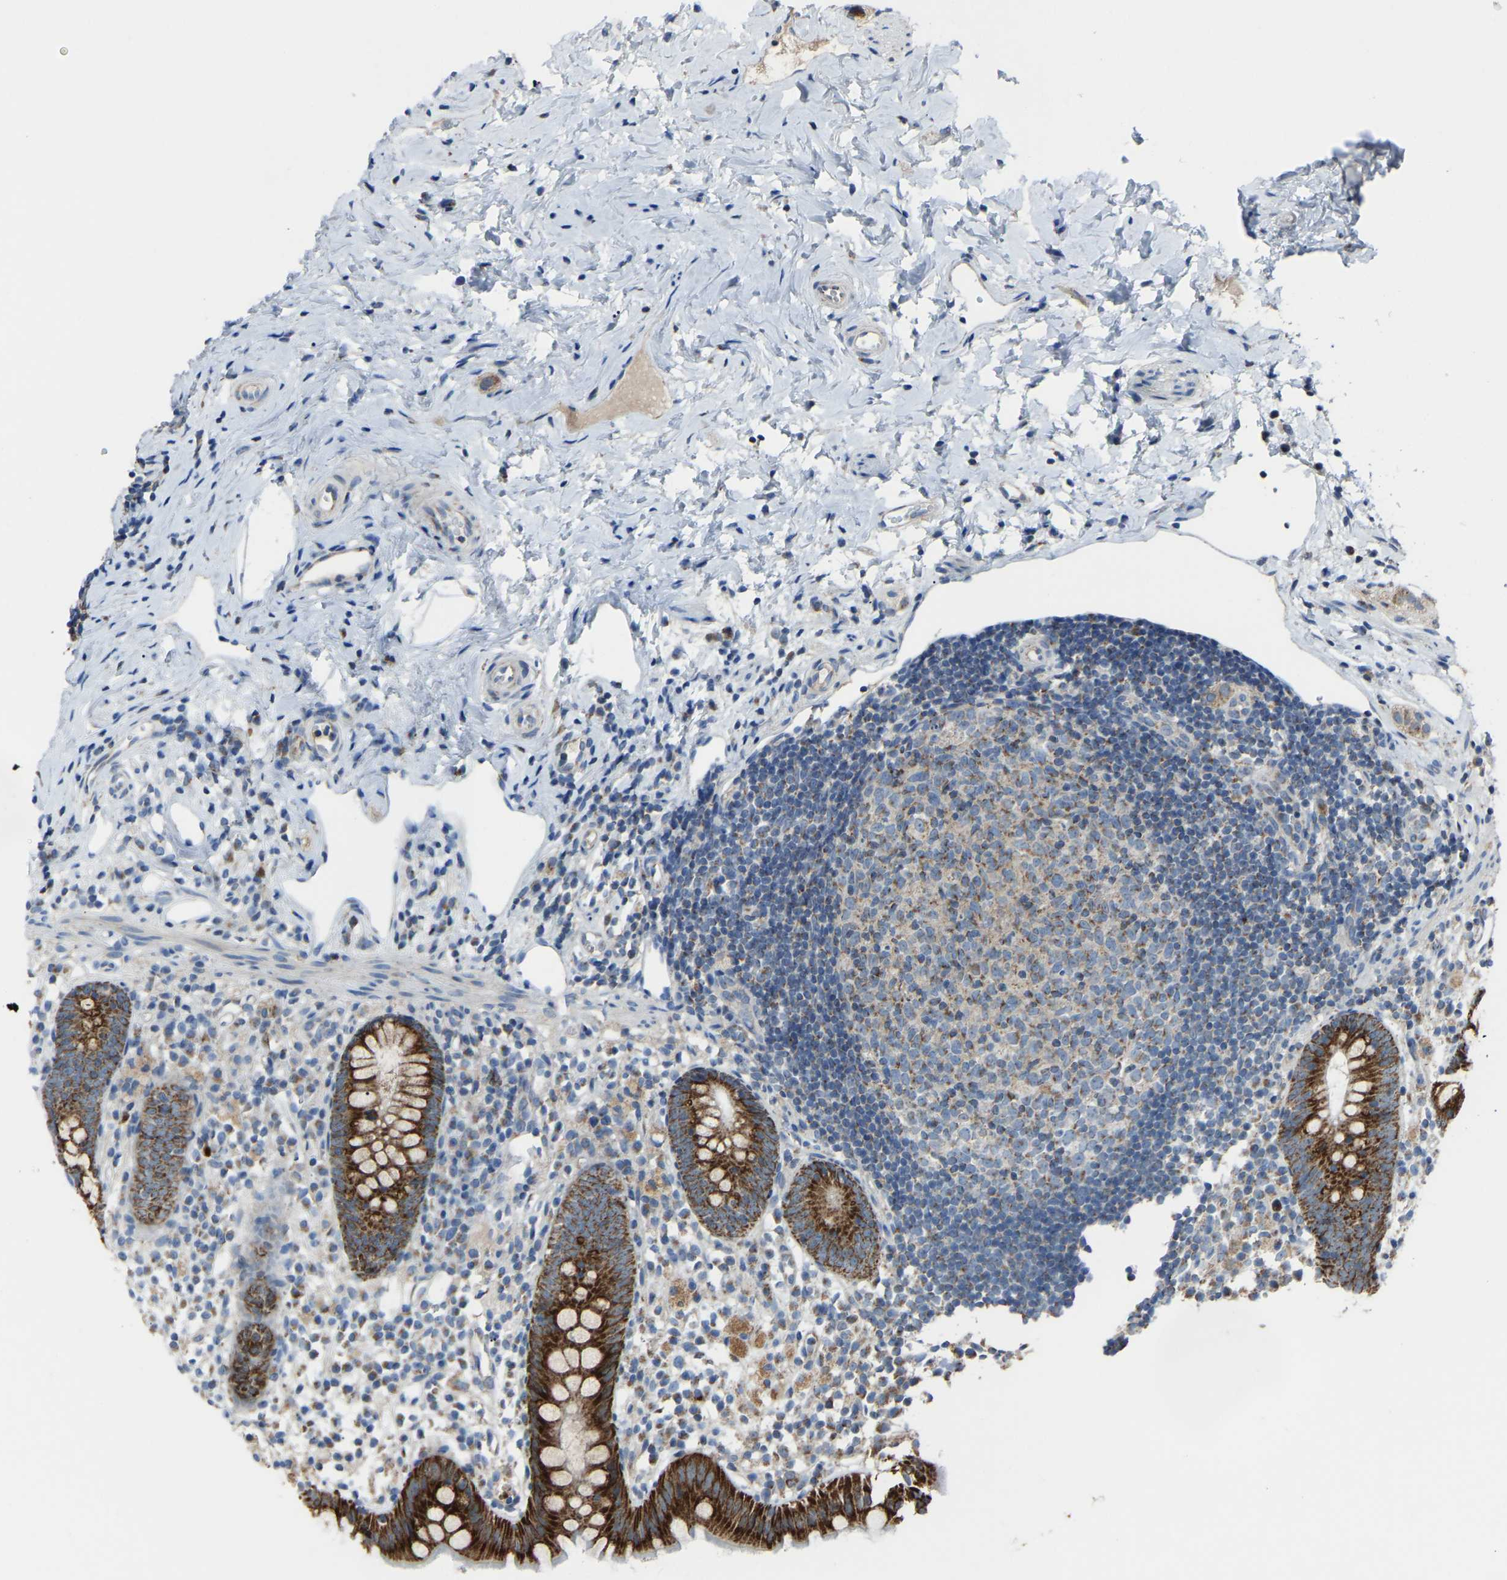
{"staining": {"intensity": "strong", "quantity": ">75%", "location": "cytoplasmic/membranous"}, "tissue": "appendix", "cell_type": "Glandular cells", "image_type": "normal", "snomed": [{"axis": "morphology", "description": "Normal tissue, NOS"}, {"axis": "topography", "description": "Appendix"}], "caption": "Protein expression by IHC exhibits strong cytoplasmic/membranous expression in approximately >75% of glandular cells in unremarkable appendix. (IHC, brightfield microscopy, high magnification).", "gene": "CANT1", "patient": {"sex": "female", "age": 20}}